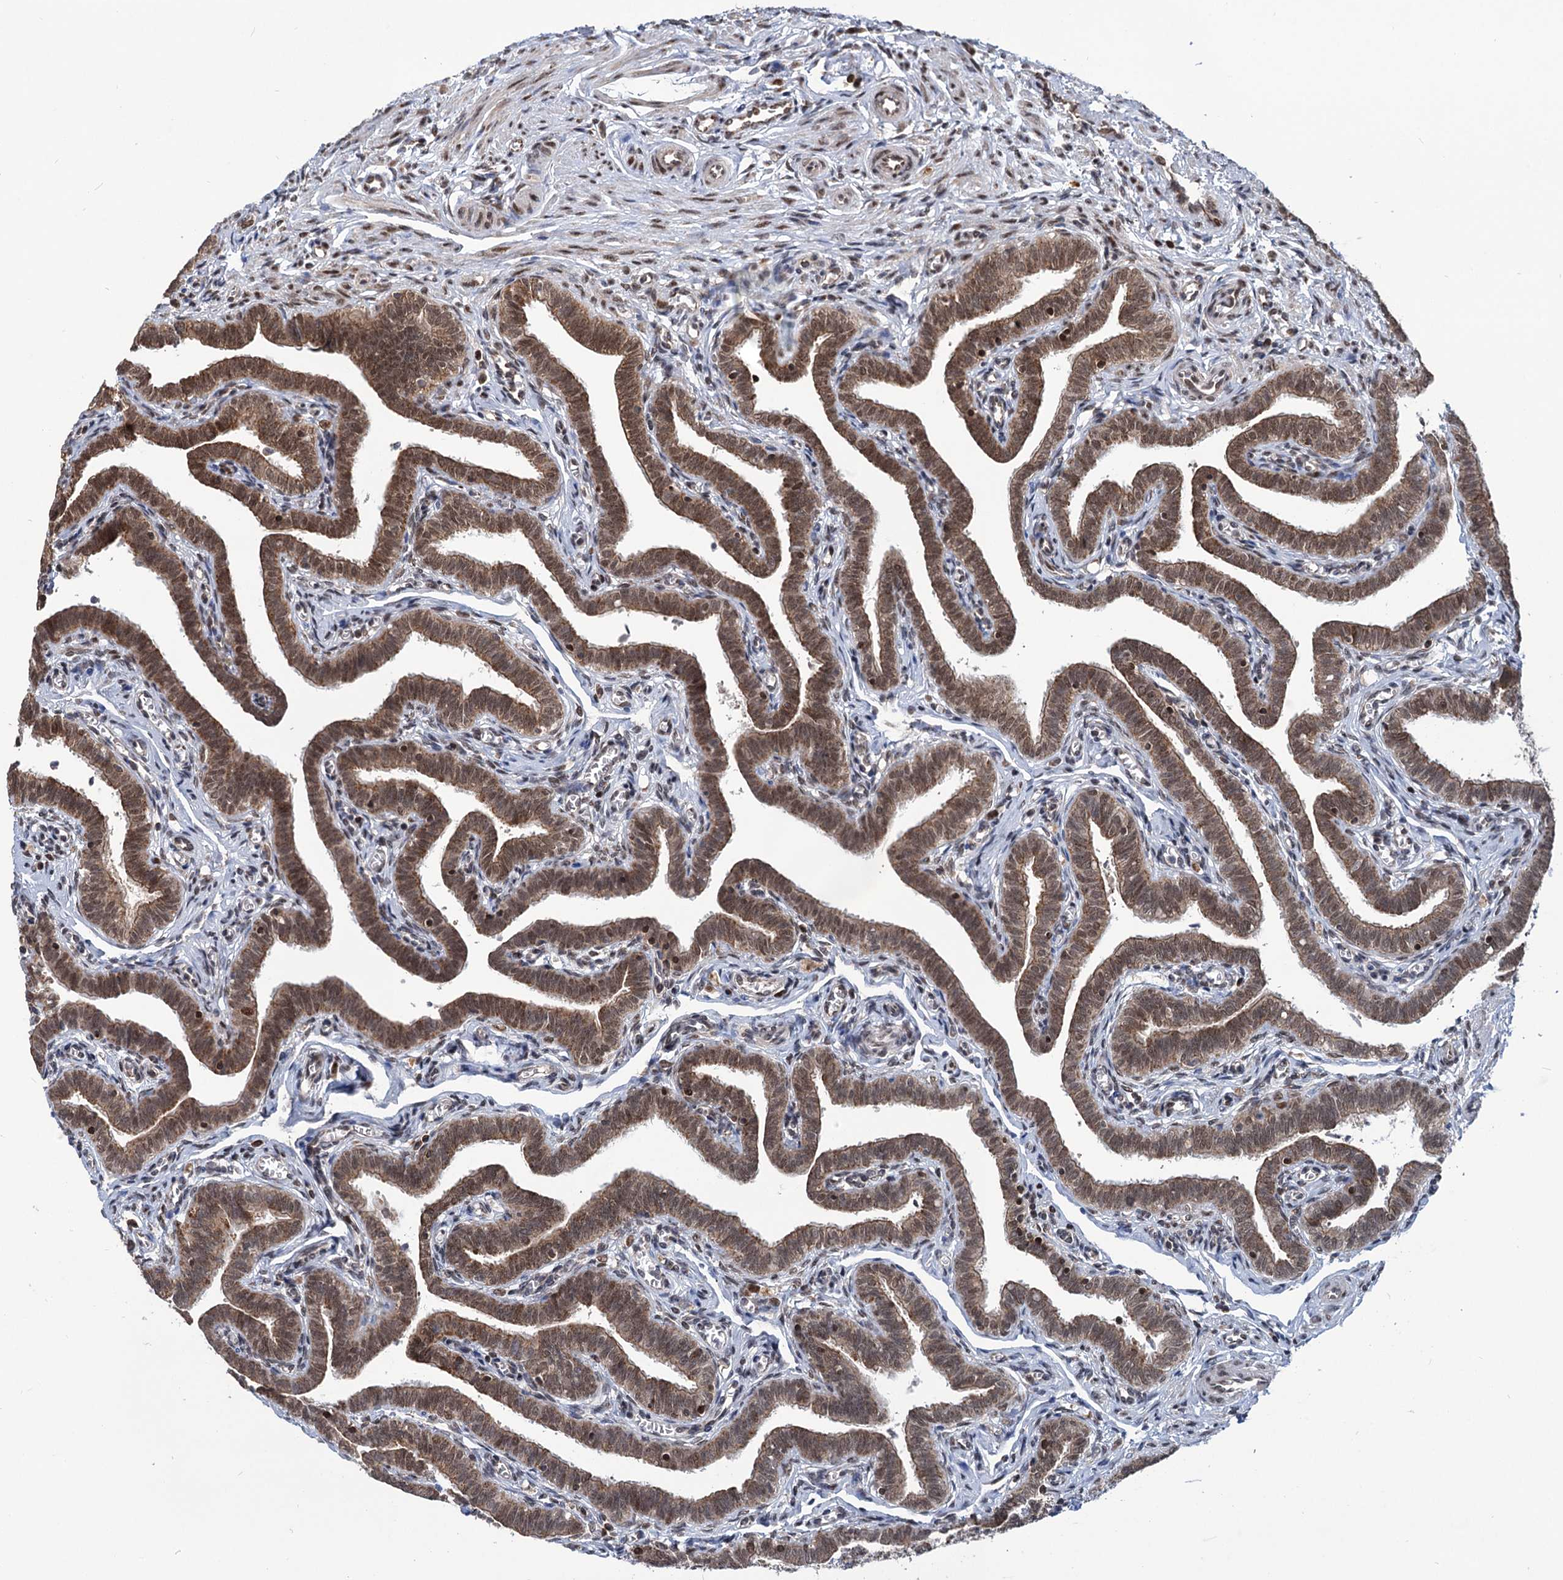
{"staining": {"intensity": "moderate", "quantity": ">75%", "location": "cytoplasmic/membranous,nuclear"}, "tissue": "fallopian tube", "cell_type": "Glandular cells", "image_type": "normal", "snomed": [{"axis": "morphology", "description": "Normal tissue, NOS"}, {"axis": "topography", "description": "Fallopian tube"}], "caption": "Immunohistochemical staining of normal fallopian tube demonstrates medium levels of moderate cytoplasmic/membranous,nuclear expression in approximately >75% of glandular cells. (DAB (3,3'-diaminobenzidine) = brown stain, brightfield microscopy at high magnification).", "gene": "PHC3", "patient": {"sex": "female", "age": 36}}